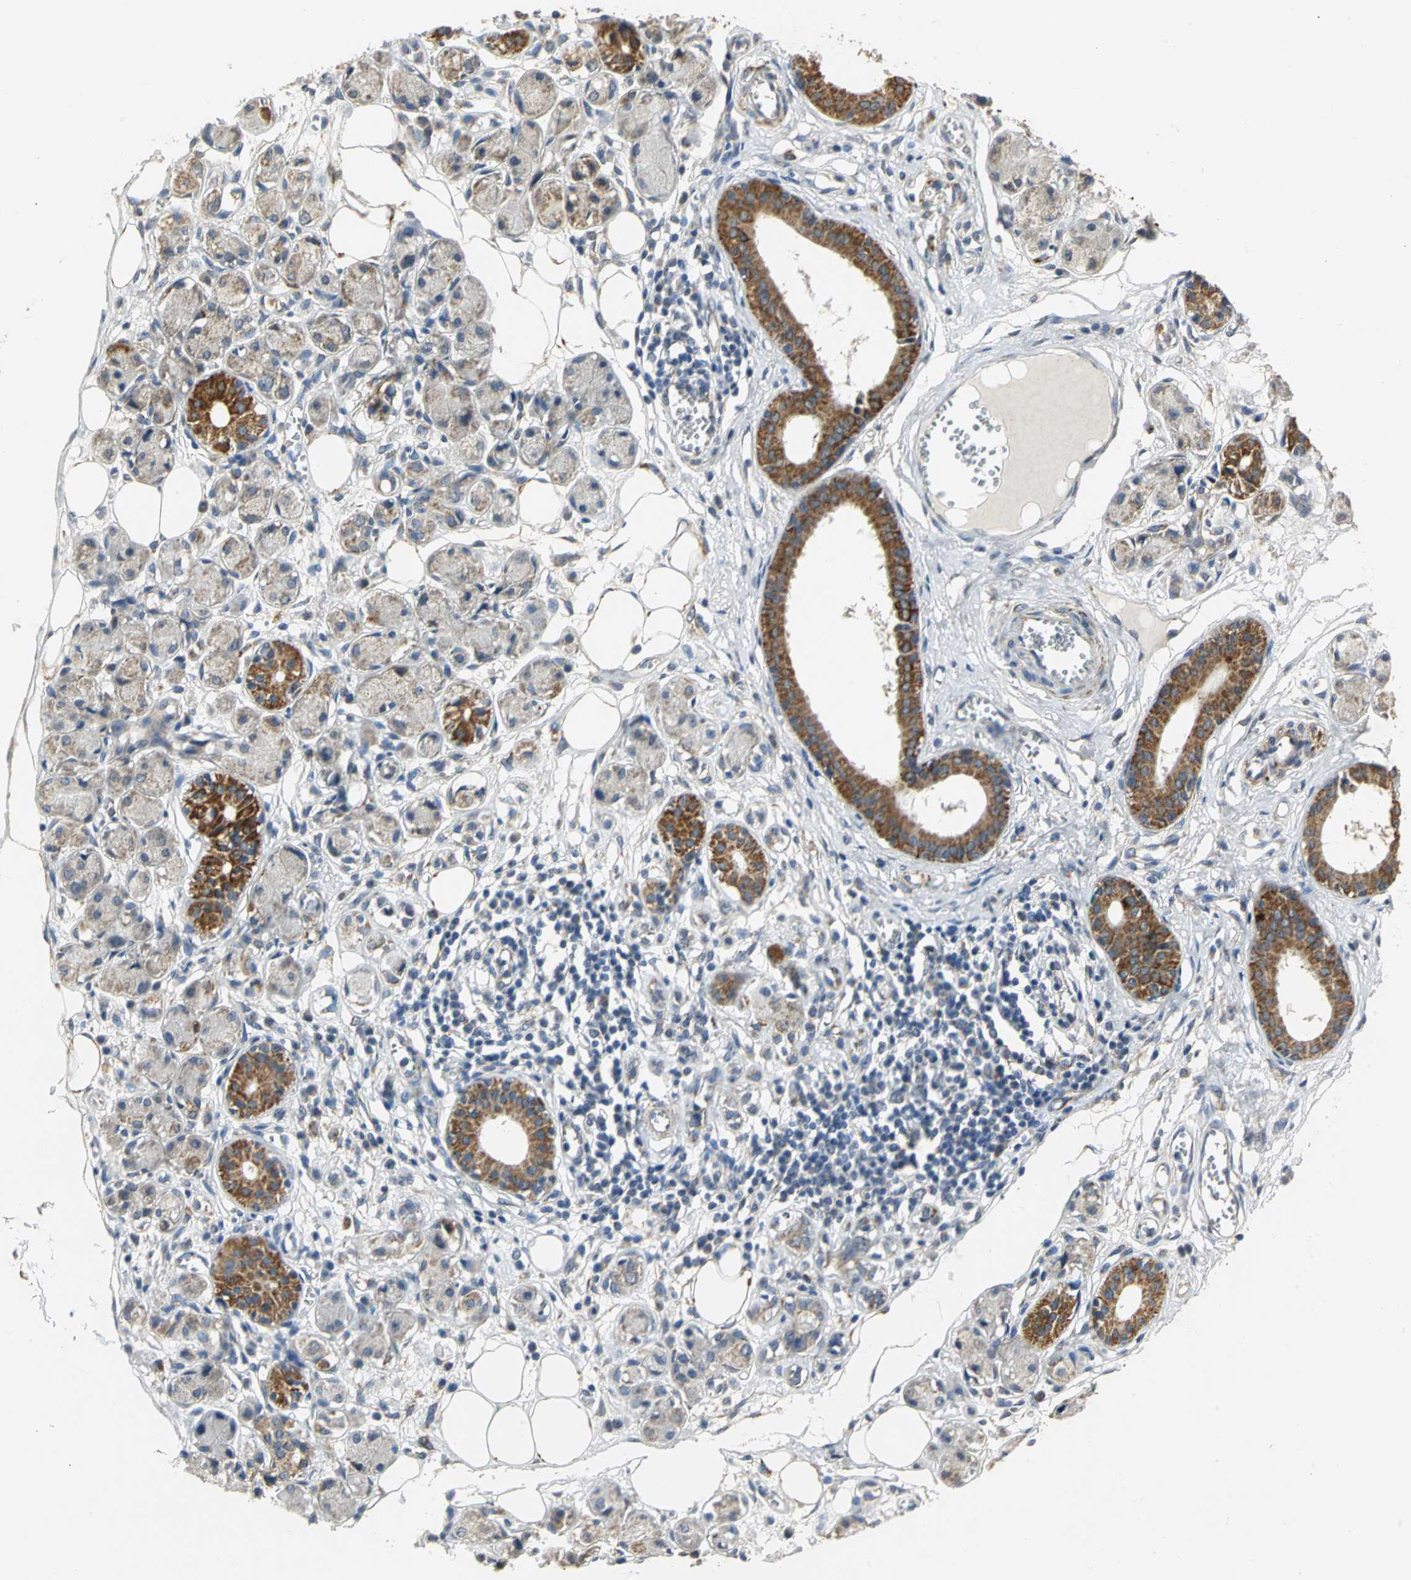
{"staining": {"intensity": "weak", "quantity": "25%-75%", "location": "cytoplasmic/membranous"}, "tissue": "adipose tissue", "cell_type": "Adipocytes", "image_type": "normal", "snomed": [{"axis": "morphology", "description": "Normal tissue, NOS"}, {"axis": "morphology", "description": "Inflammation, NOS"}, {"axis": "topography", "description": "Vascular tissue"}, {"axis": "topography", "description": "Salivary gland"}], "caption": "Protein analysis of benign adipose tissue shows weak cytoplasmic/membranous positivity in about 25%-75% of adipocytes.", "gene": "NDUFB5", "patient": {"sex": "female", "age": 75}}